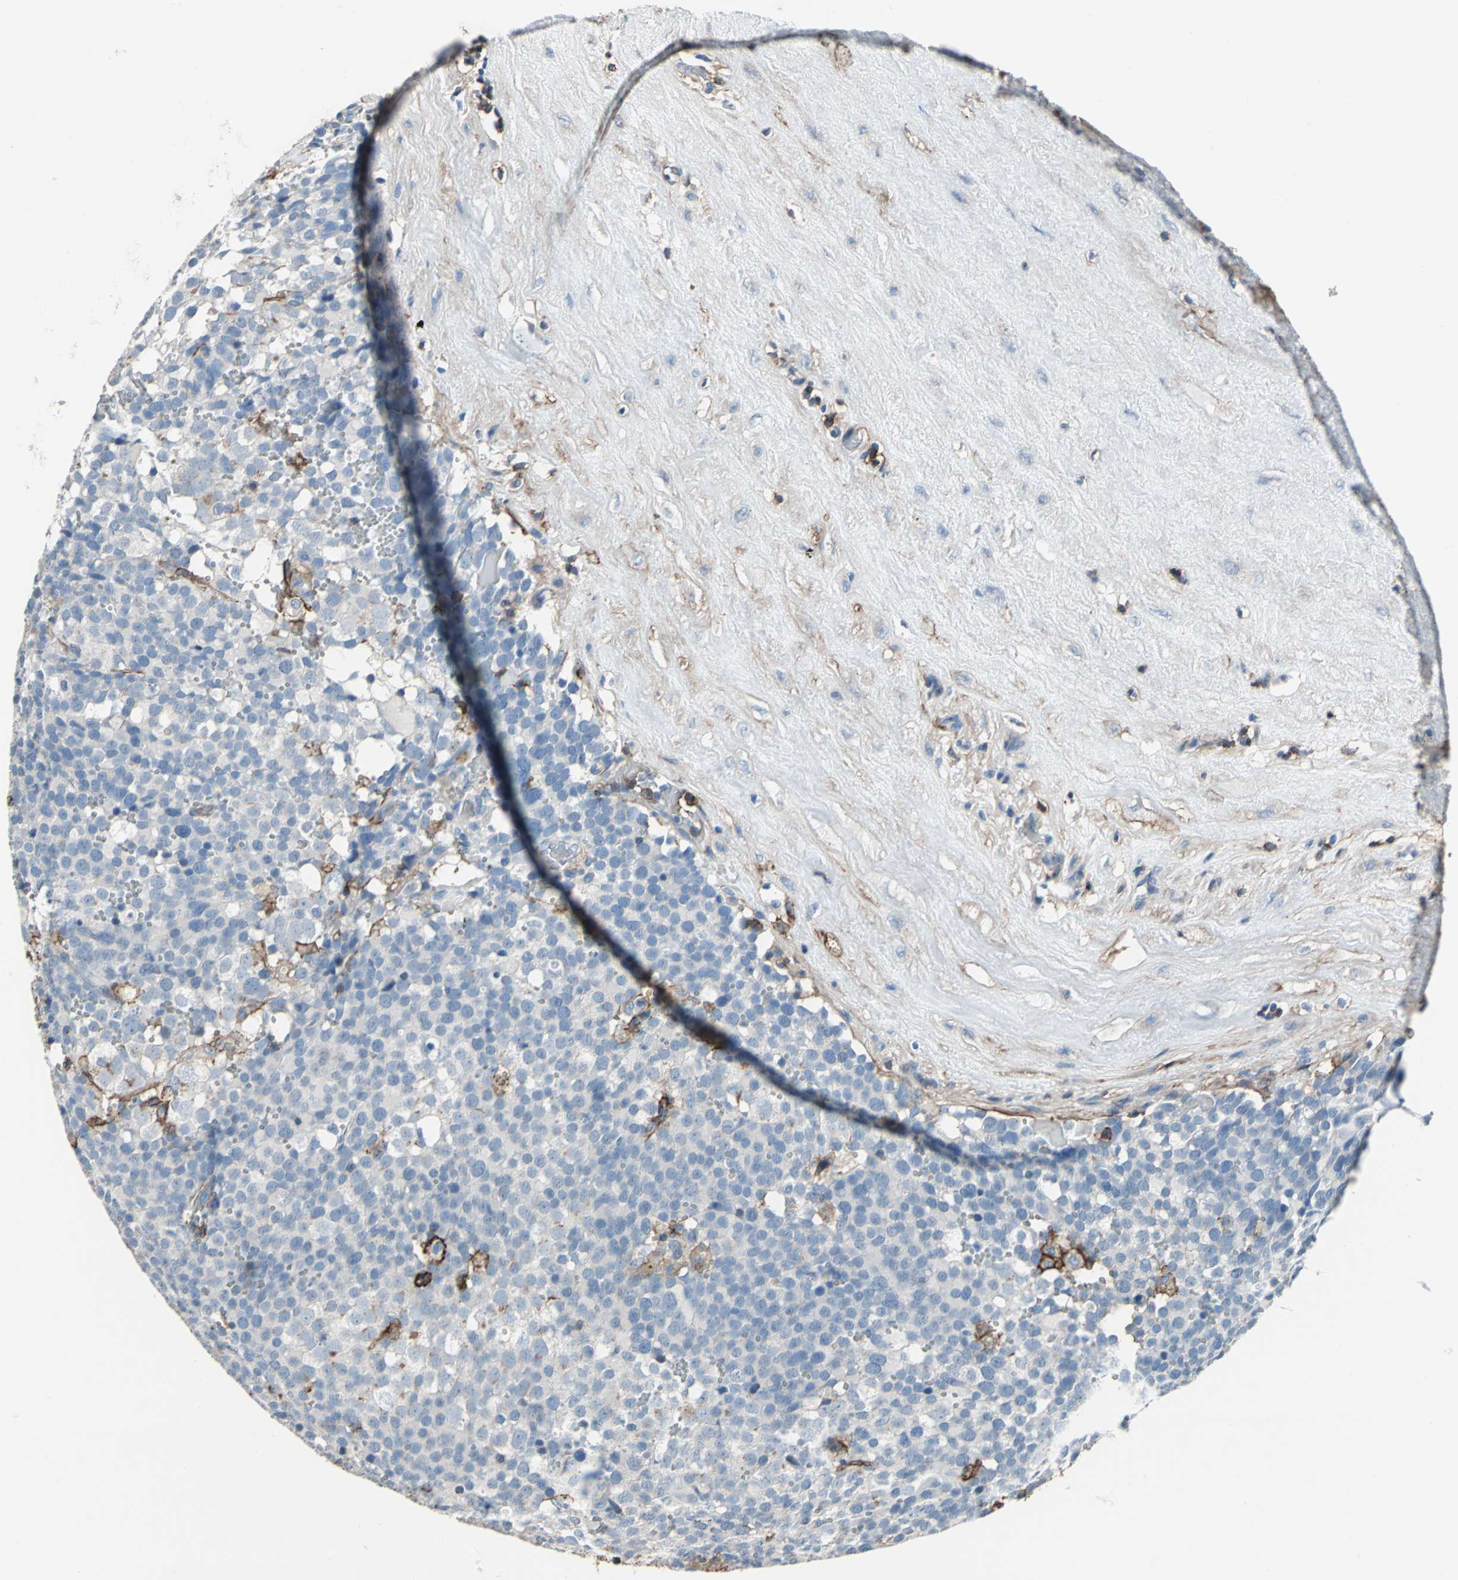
{"staining": {"intensity": "negative", "quantity": "none", "location": "none"}, "tissue": "testis cancer", "cell_type": "Tumor cells", "image_type": "cancer", "snomed": [{"axis": "morphology", "description": "Seminoma, NOS"}, {"axis": "topography", "description": "Testis"}], "caption": "Photomicrograph shows no significant protein expression in tumor cells of testis cancer.", "gene": "CD44", "patient": {"sex": "male", "age": 71}}